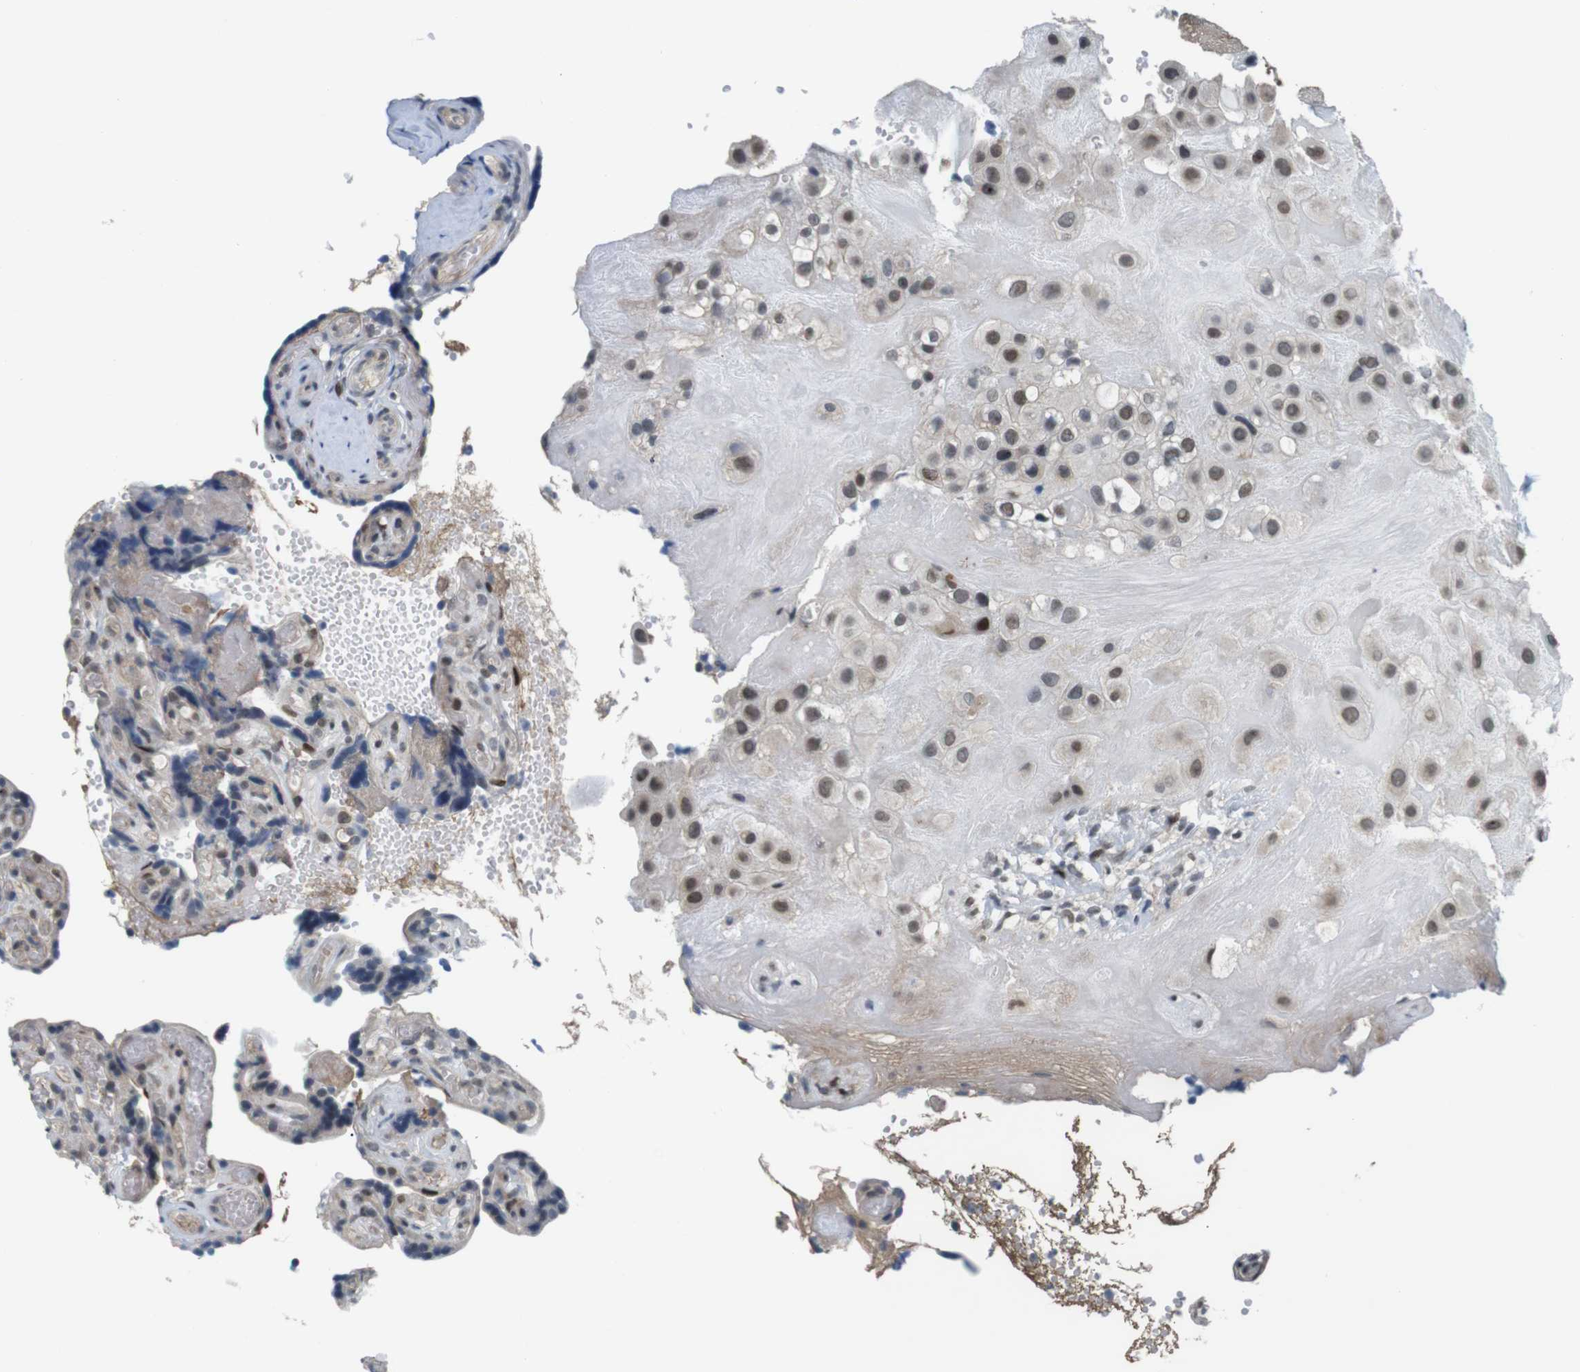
{"staining": {"intensity": "moderate", "quantity": ">75%", "location": "nuclear"}, "tissue": "placenta", "cell_type": "Decidual cells", "image_type": "normal", "snomed": [{"axis": "morphology", "description": "Normal tissue, NOS"}, {"axis": "topography", "description": "Placenta"}], "caption": "A brown stain labels moderate nuclear expression of a protein in decidual cells of normal placenta. (DAB (3,3'-diaminobenzidine) IHC with brightfield microscopy, high magnification).", "gene": "SMCO2", "patient": {"sex": "female", "age": 30}}